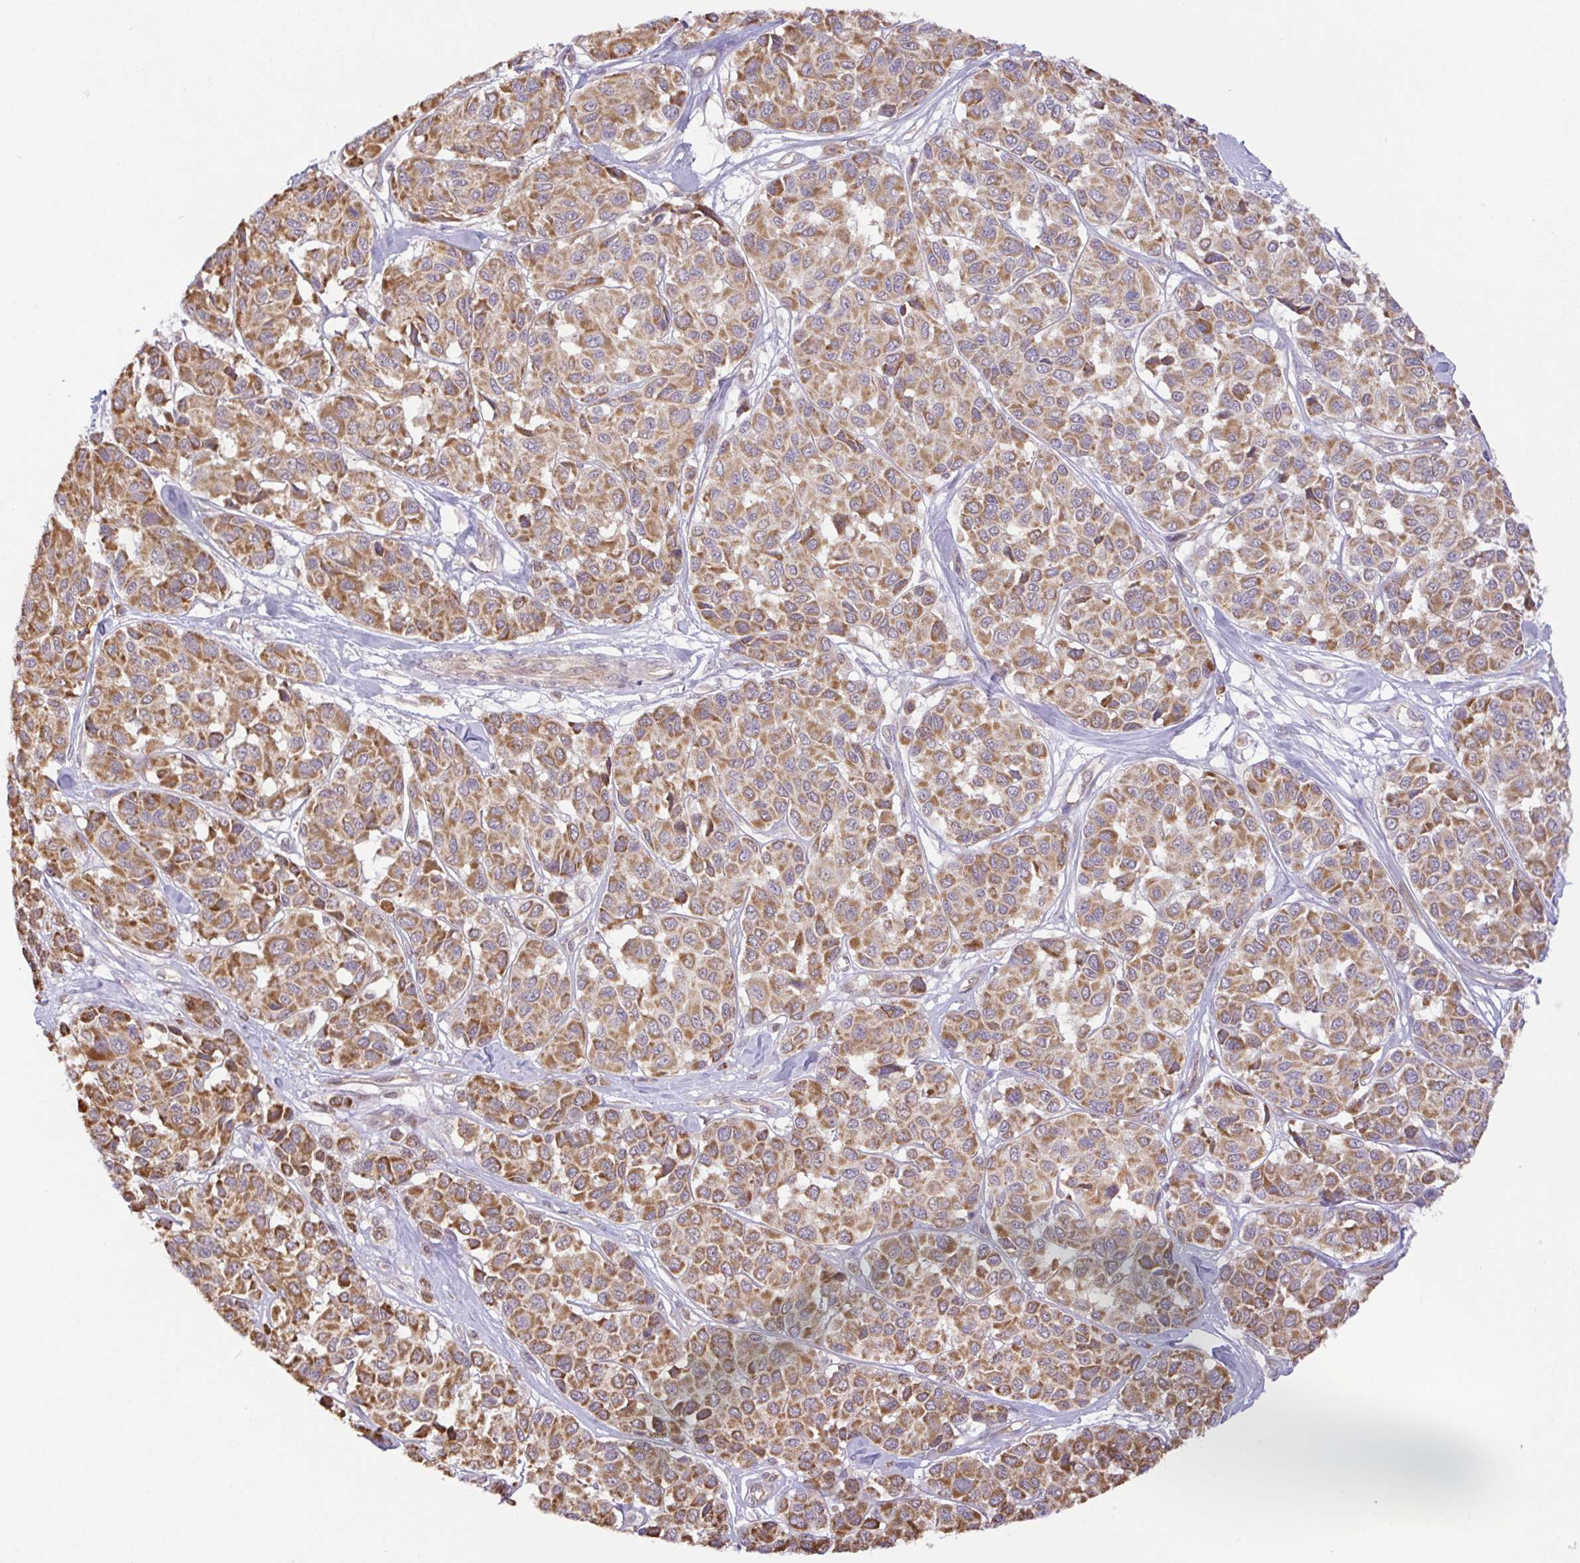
{"staining": {"intensity": "moderate", "quantity": ">75%", "location": "cytoplasmic/membranous"}, "tissue": "melanoma", "cell_type": "Tumor cells", "image_type": "cancer", "snomed": [{"axis": "morphology", "description": "Malignant melanoma, NOS"}, {"axis": "topography", "description": "Skin"}], "caption": "IHC (DAB) staining of human melanoma reveals moderate cytoplasmic/membranous protein positivity in approximately >75% of tumor cells.", "gene": "DLEU7", "patient": {"sex": "female", "age": 66}}